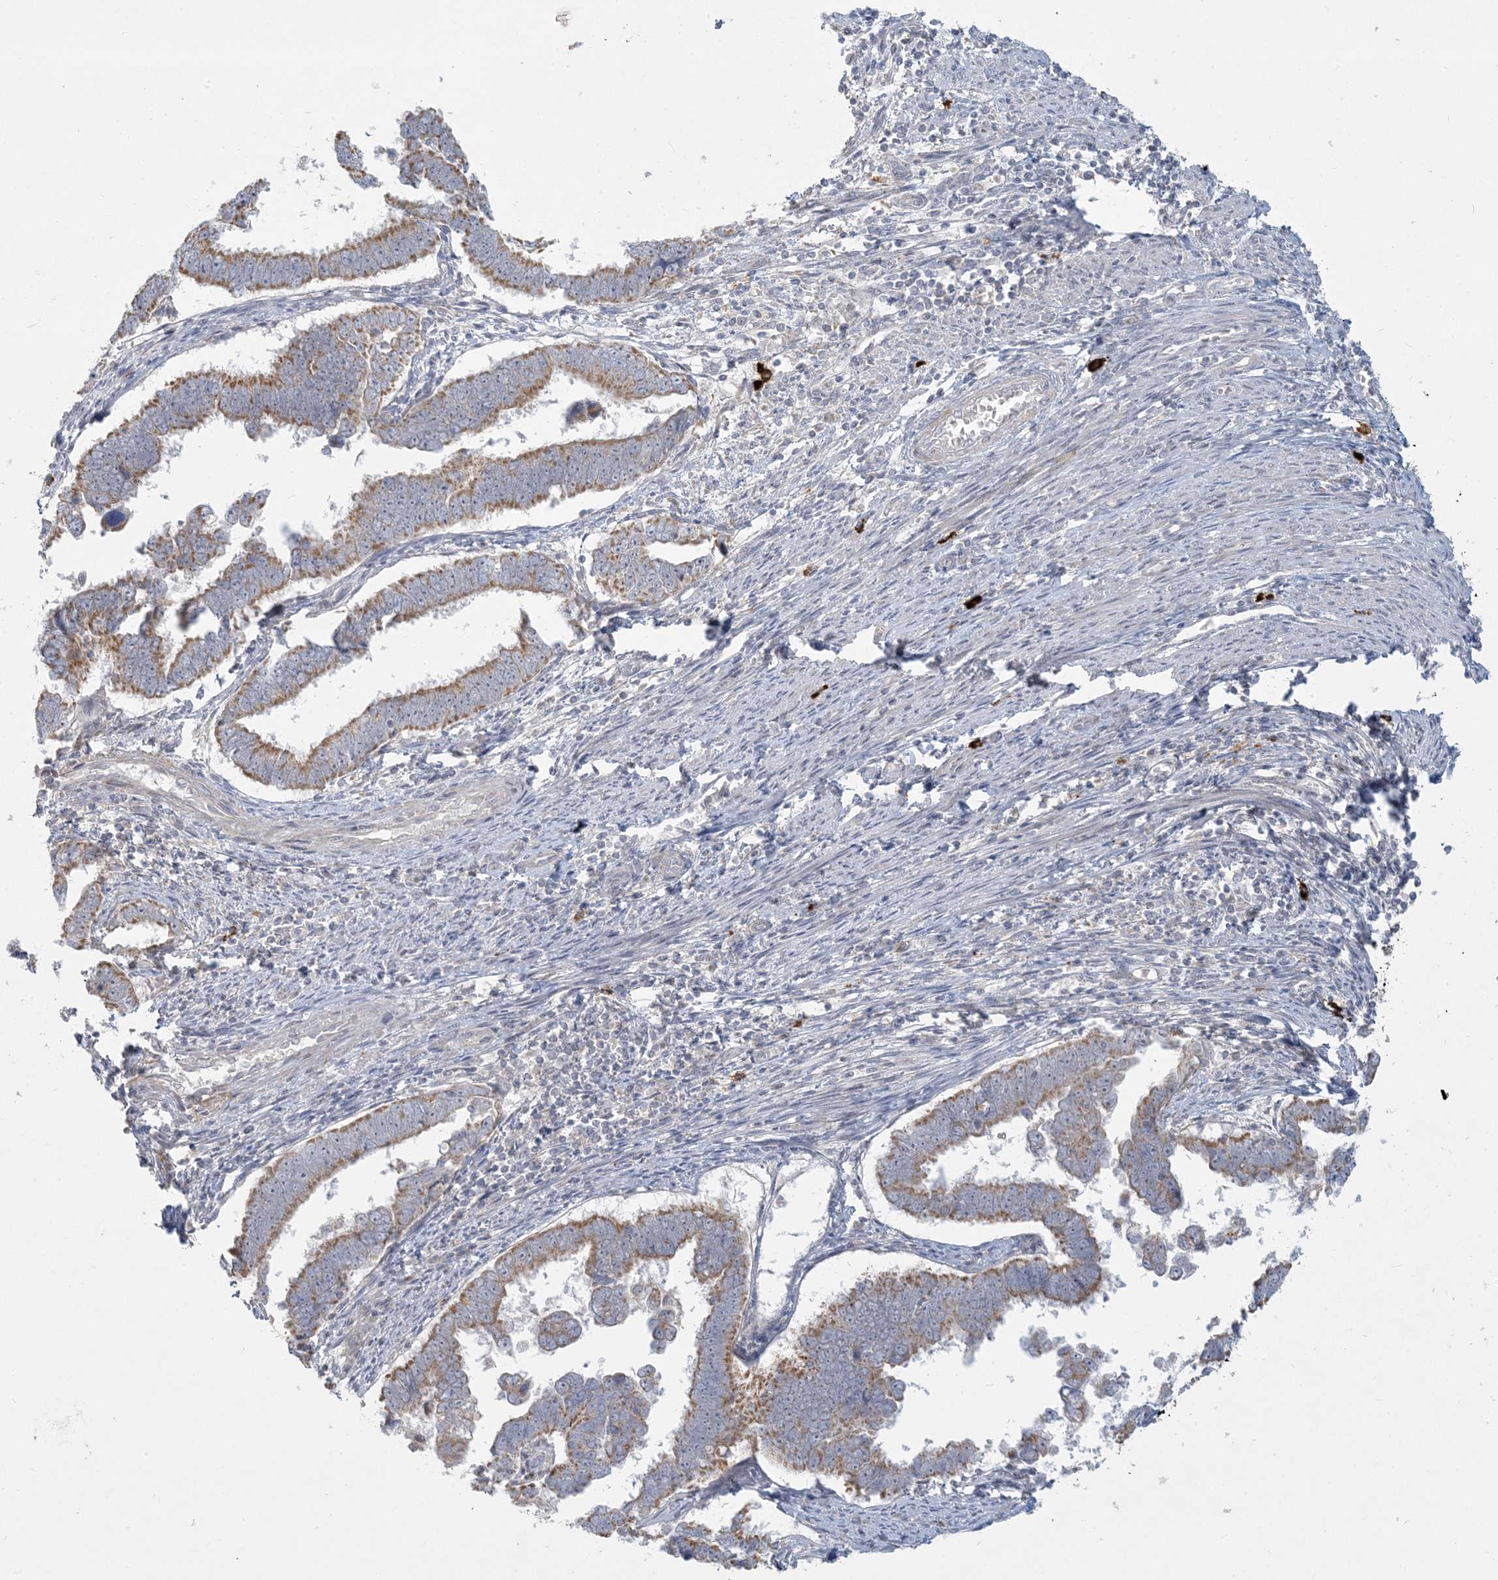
{"staining": {"intensity": "moderate", "quantity": ">75%", "location": "cytoplasmic/membranous"}, "tissue": "endometrial cancer", "cell_type": "Tumor cells", "image_type": "cancer", "snomed": [{"axis": "morphology", "description": "Adenocarcinoma, NOS"}, {"axis": "topography", "description": "Endometrium"}], "caption": "Immunohistochemistry of endometrial cancer (adenocarcinoma) exhibits medium levels of moderate cytoplasmic/membranous positivity in about >75% of tumor cells.", "gene": "MCAT", "patient": {"sex": "female", "age": 75}}